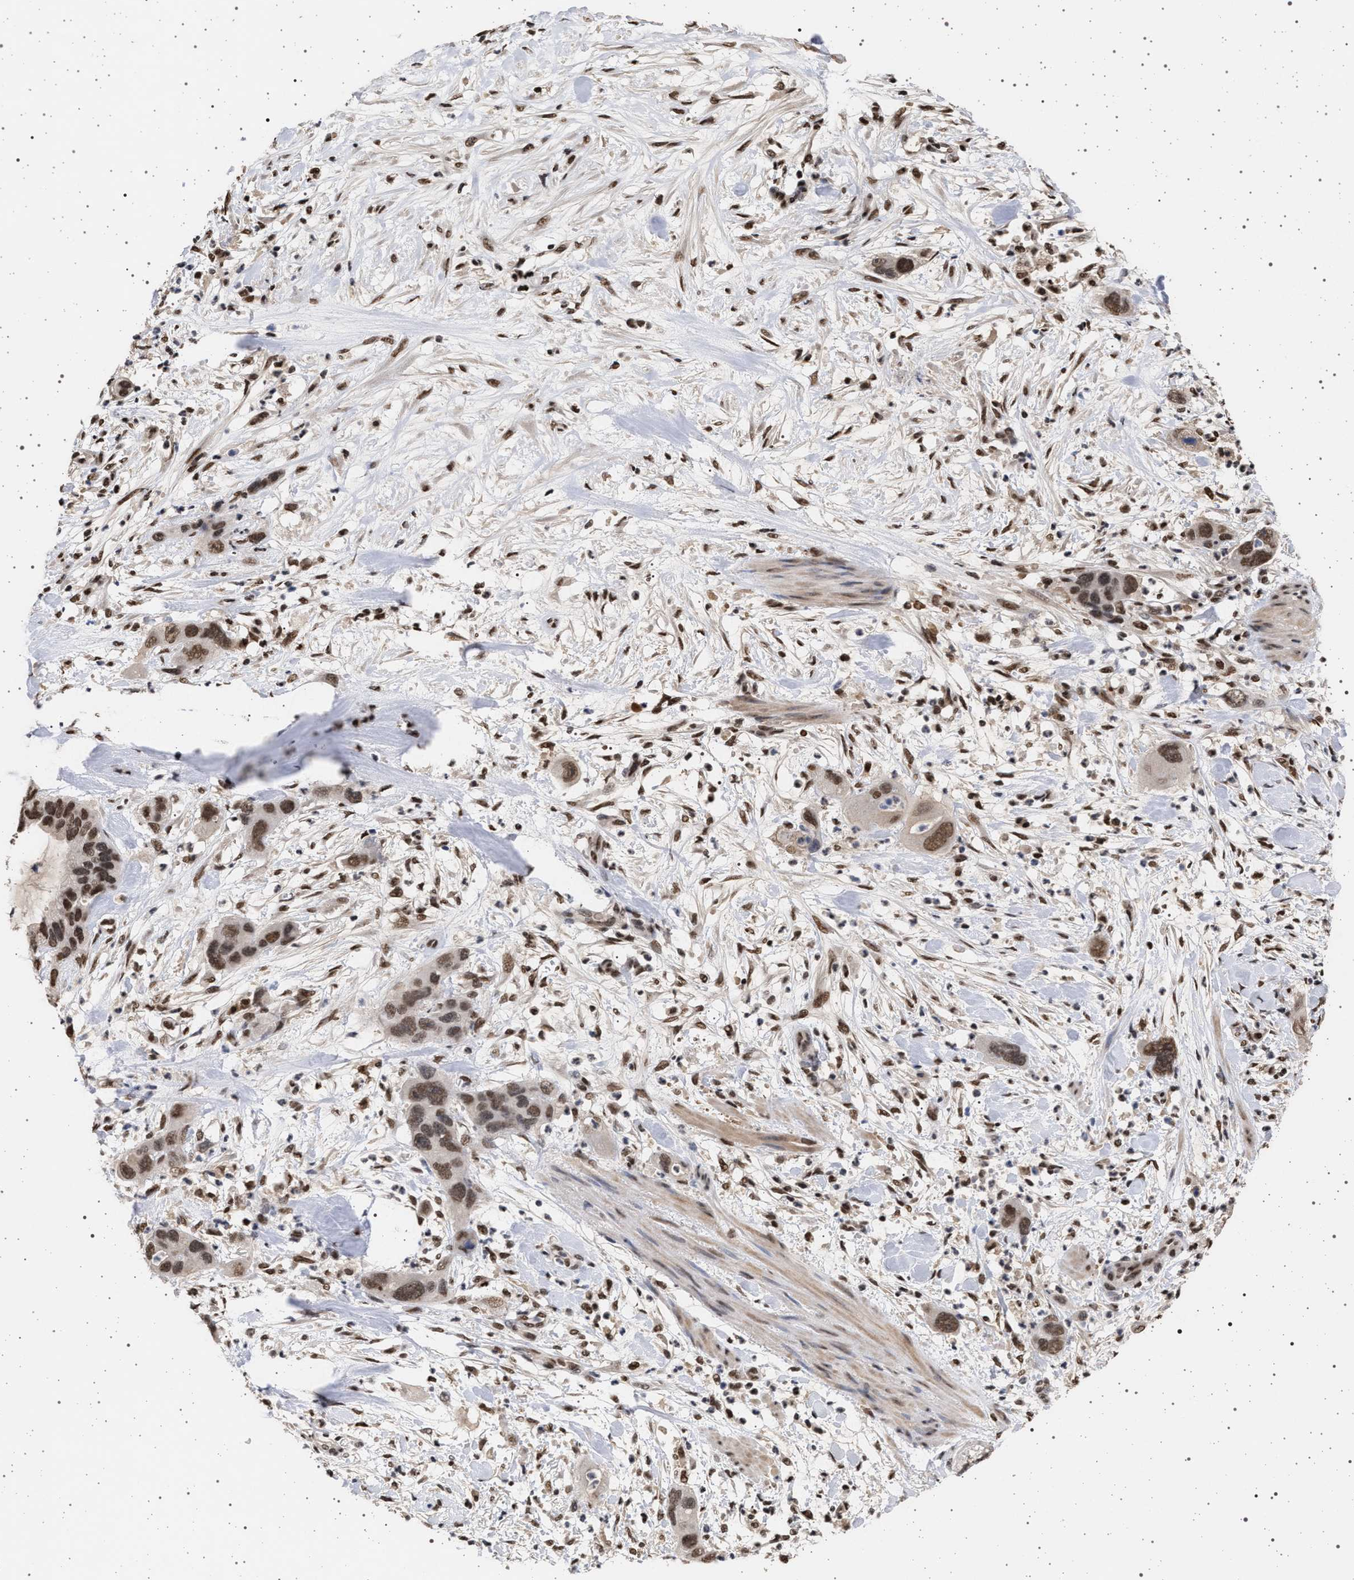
{"staining": {"intensity": "moderate", "quantity": ">75%", "location": "nuclear"}, "tissue": "pancreatic cancer", "cell_type": "Tumor cells", "image_type": "cancer", "snomed": [{"axis": "morphology", "description": "Adenocarcinoma, NOS"}, {"axis": "topography", "description": "Pancreas"}], "caption": "This is a micrograph of immunohistochemistry (IHC) staining of pancreatic cancer, which shows moderate expression in the nuclear of tumor cells.", "gene": "PHF12", "patient": {"sex": "female", "age": 71}}